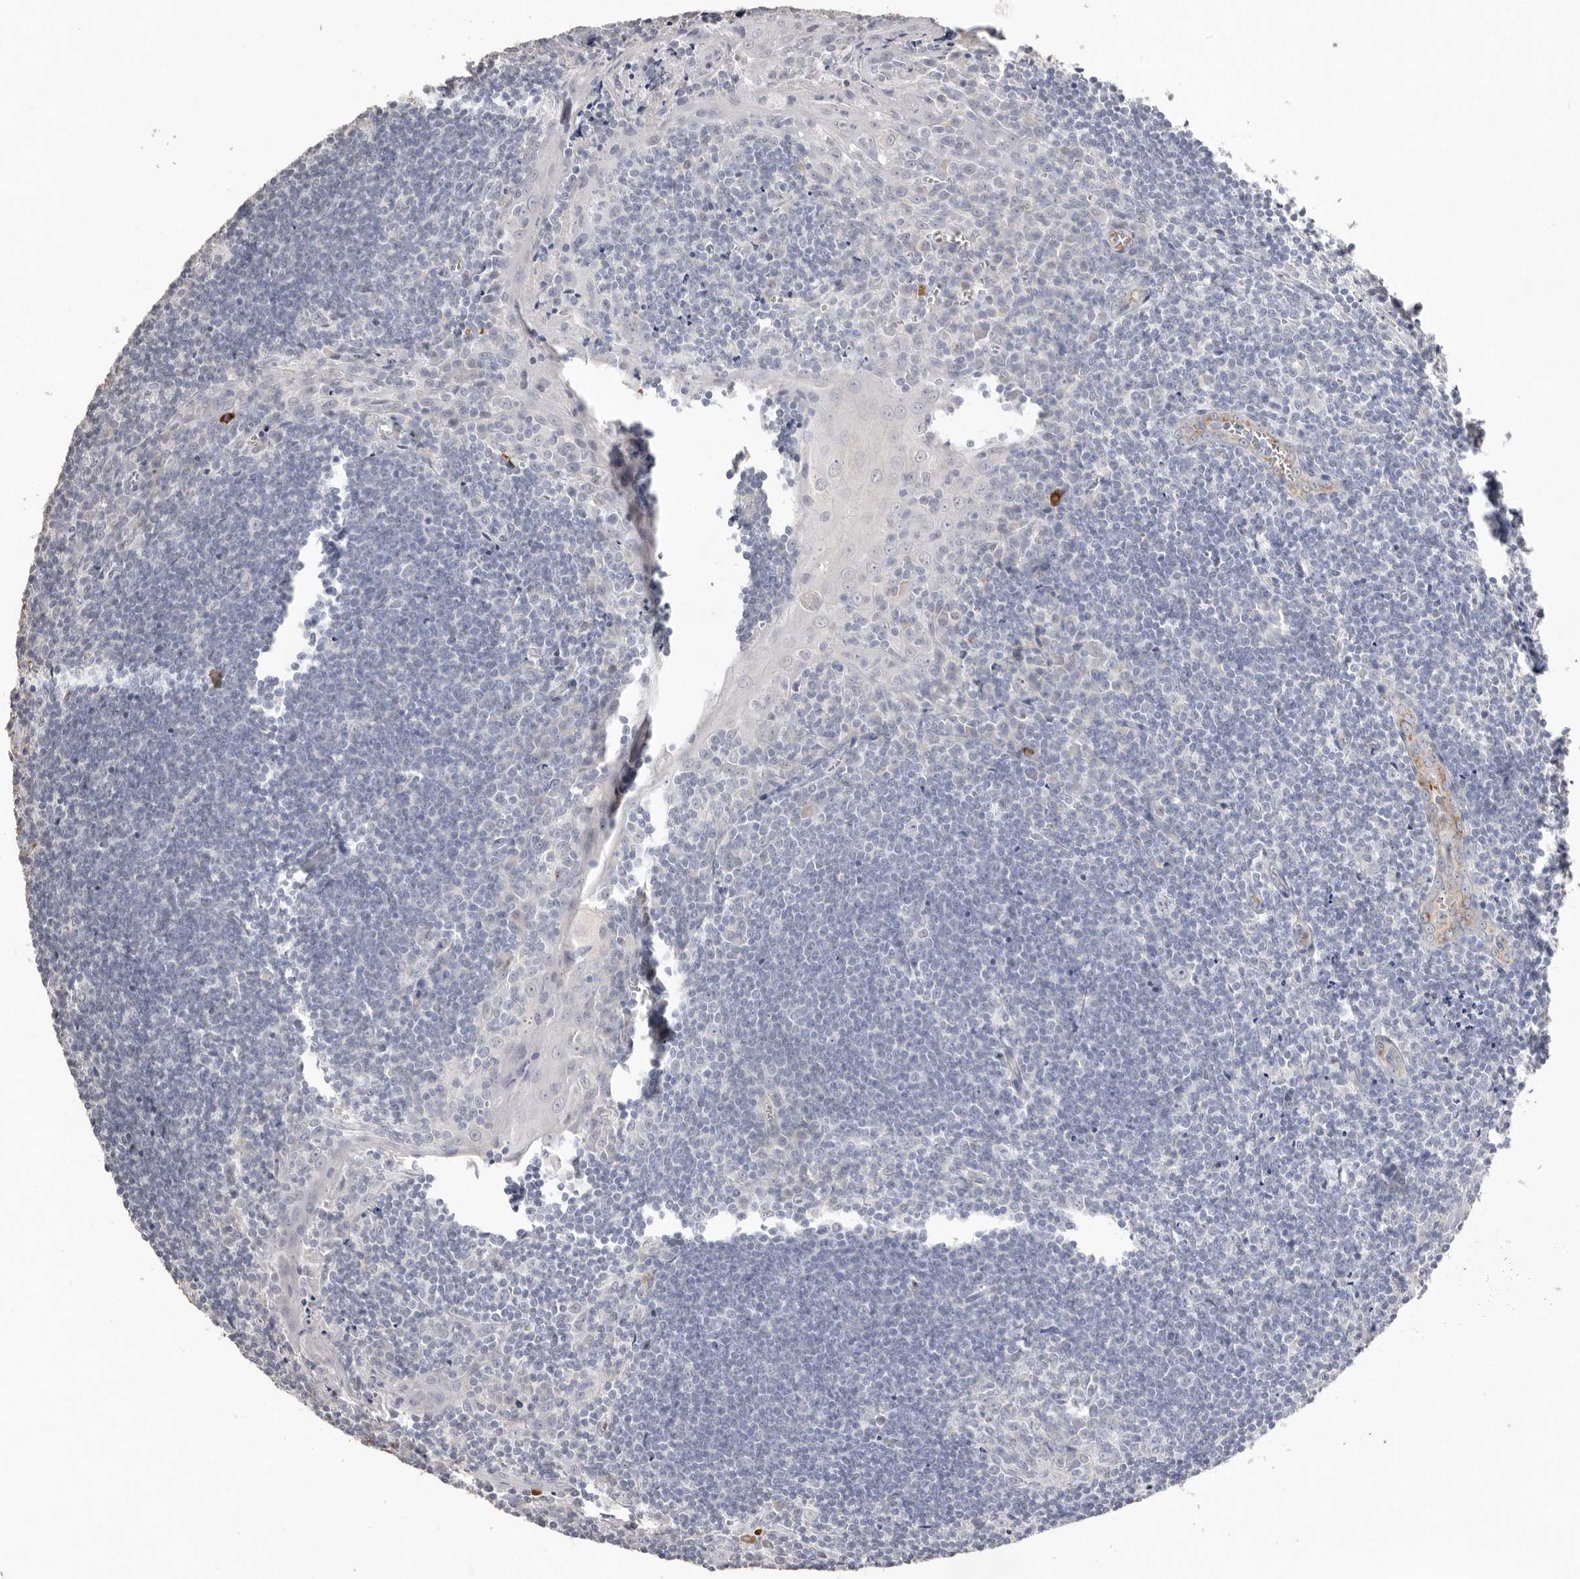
{"staining": {"intensity": "negative", "quantity": "none", "location": "none"}, "tissue": "tonsil", "cell_type": "Germinal center cells", "image_type": "normal", "snomed": [{"axis": "morphology", "description": "Normal tissue, NOS"}, {"axis": "topography", "description": "Tonsil"}], "caption": "Photomicrograph shows no protein staining in germinal center cells of normal tonsil. The staining is performed using DAB (3,3'-diaminobenzidine) brown chromogen with nuclei counter-stained in using hematoxylin.", "gene": "ZYG11B", "patient": {"sex": "male", "age": 27}}